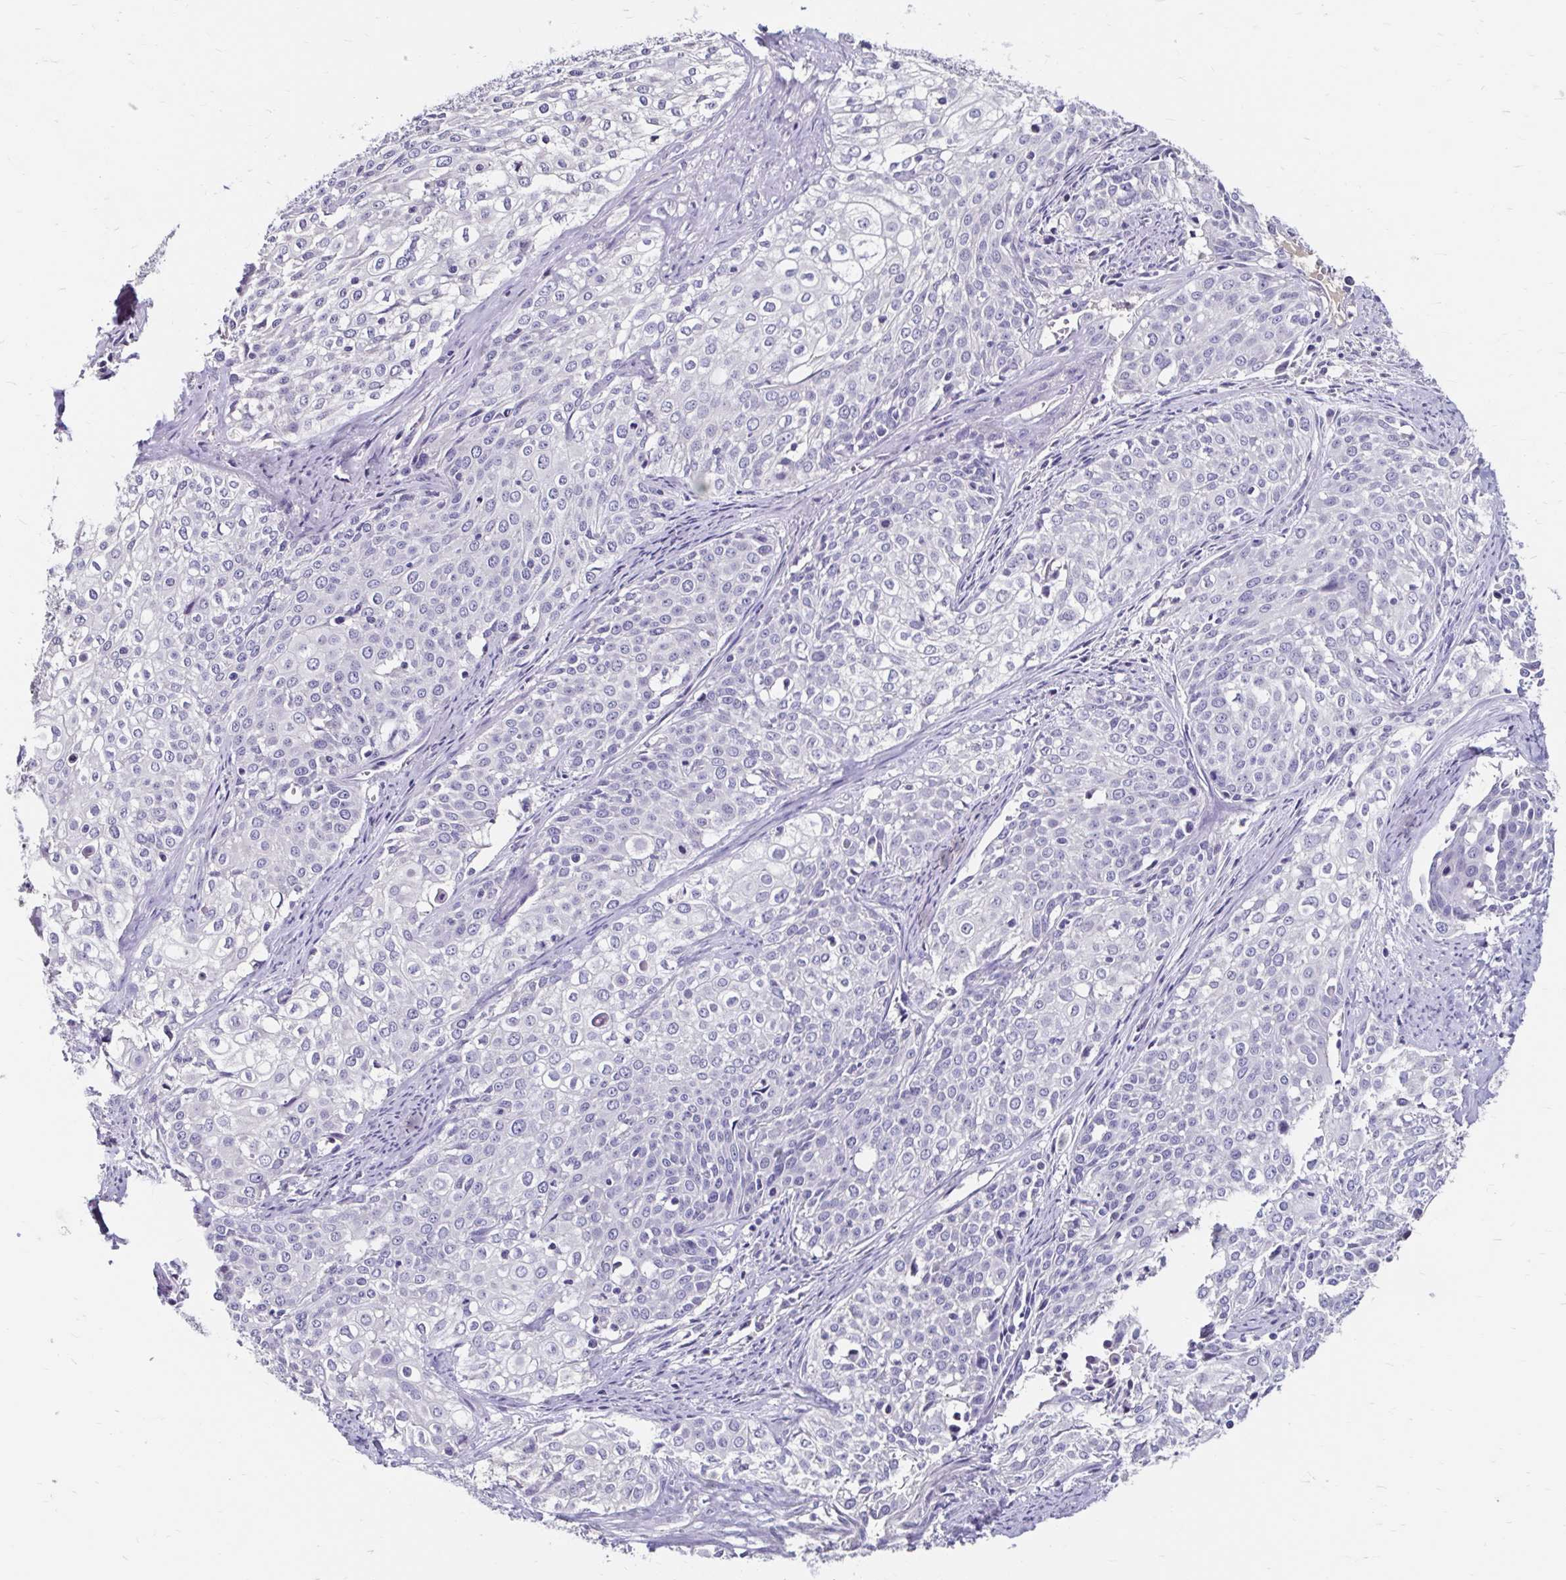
{"staining": {"intensity": "negative", "quantity": "none", "location": "none"}, "tissue": "cervical cancer", "cell_type": "Tumor cells", "image_type": "cancer", "snomed": [{"axis": "morphology", "description": "Squamous cell carcinoma, NOS"}, {"axis": "topography", "description": "Cervix"}], "caption": "Image shows no protein staining in tumor cells of cervical cancer tissue.", "gene": "SCG3", "patient": {"sex": "female", "age": 39}}